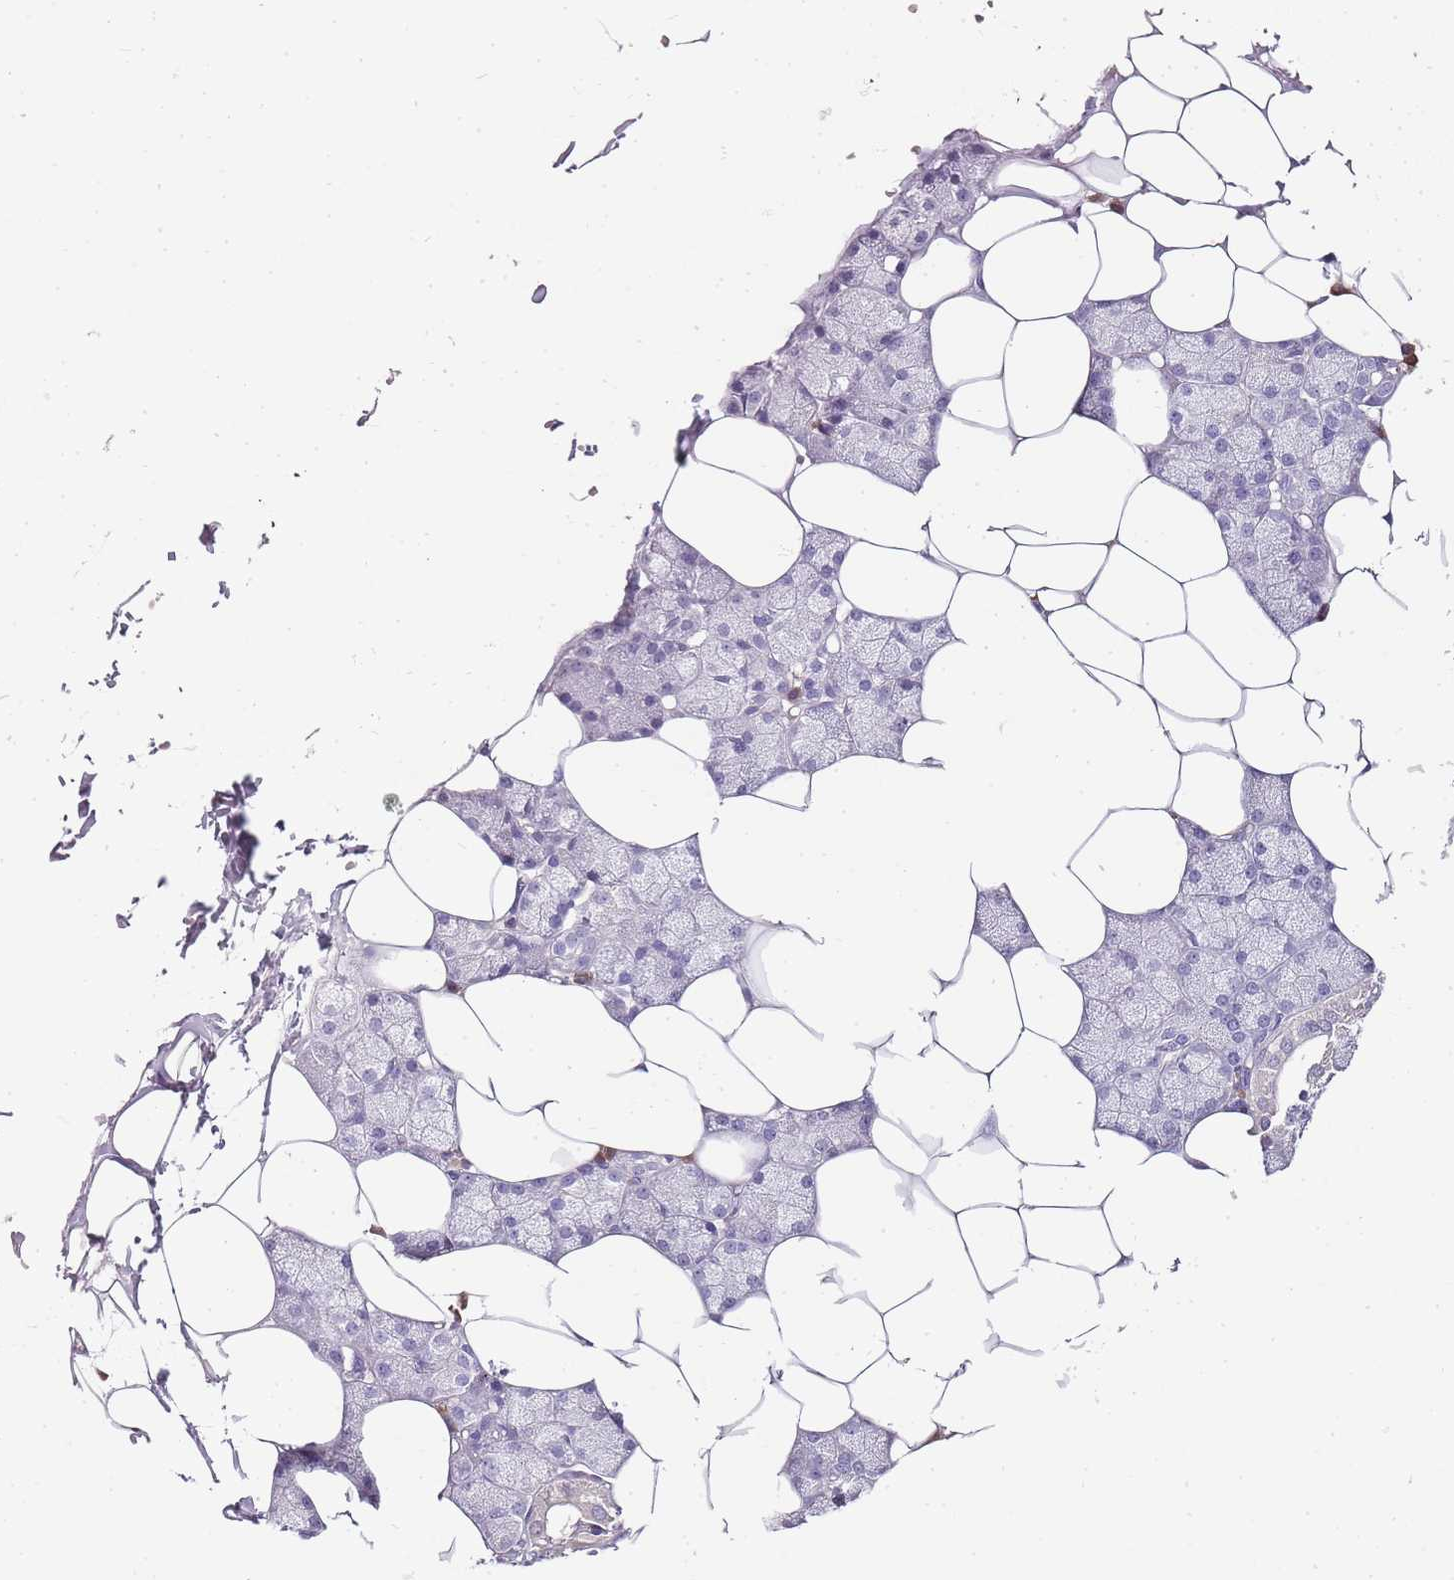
{"staining": {"intensity": "negative", "quantity": "none", "location": "none"}, "tissue": "salivary gland", "cell_type": "Glandular cells", "image_type": "normal", "snomed": [{"axis": "morphology", "description": "Normal tissue, NOS"}, {"axis": "topography", "description": "Salivary gland"}], "caption": "Immunohistochemistry histopathology image of normal human salivary gland stained for a protein (brown), which reveals no staining in glandular cells.", "gene": "ZBP1", "patient": {"sex": "male", "age": 62}}